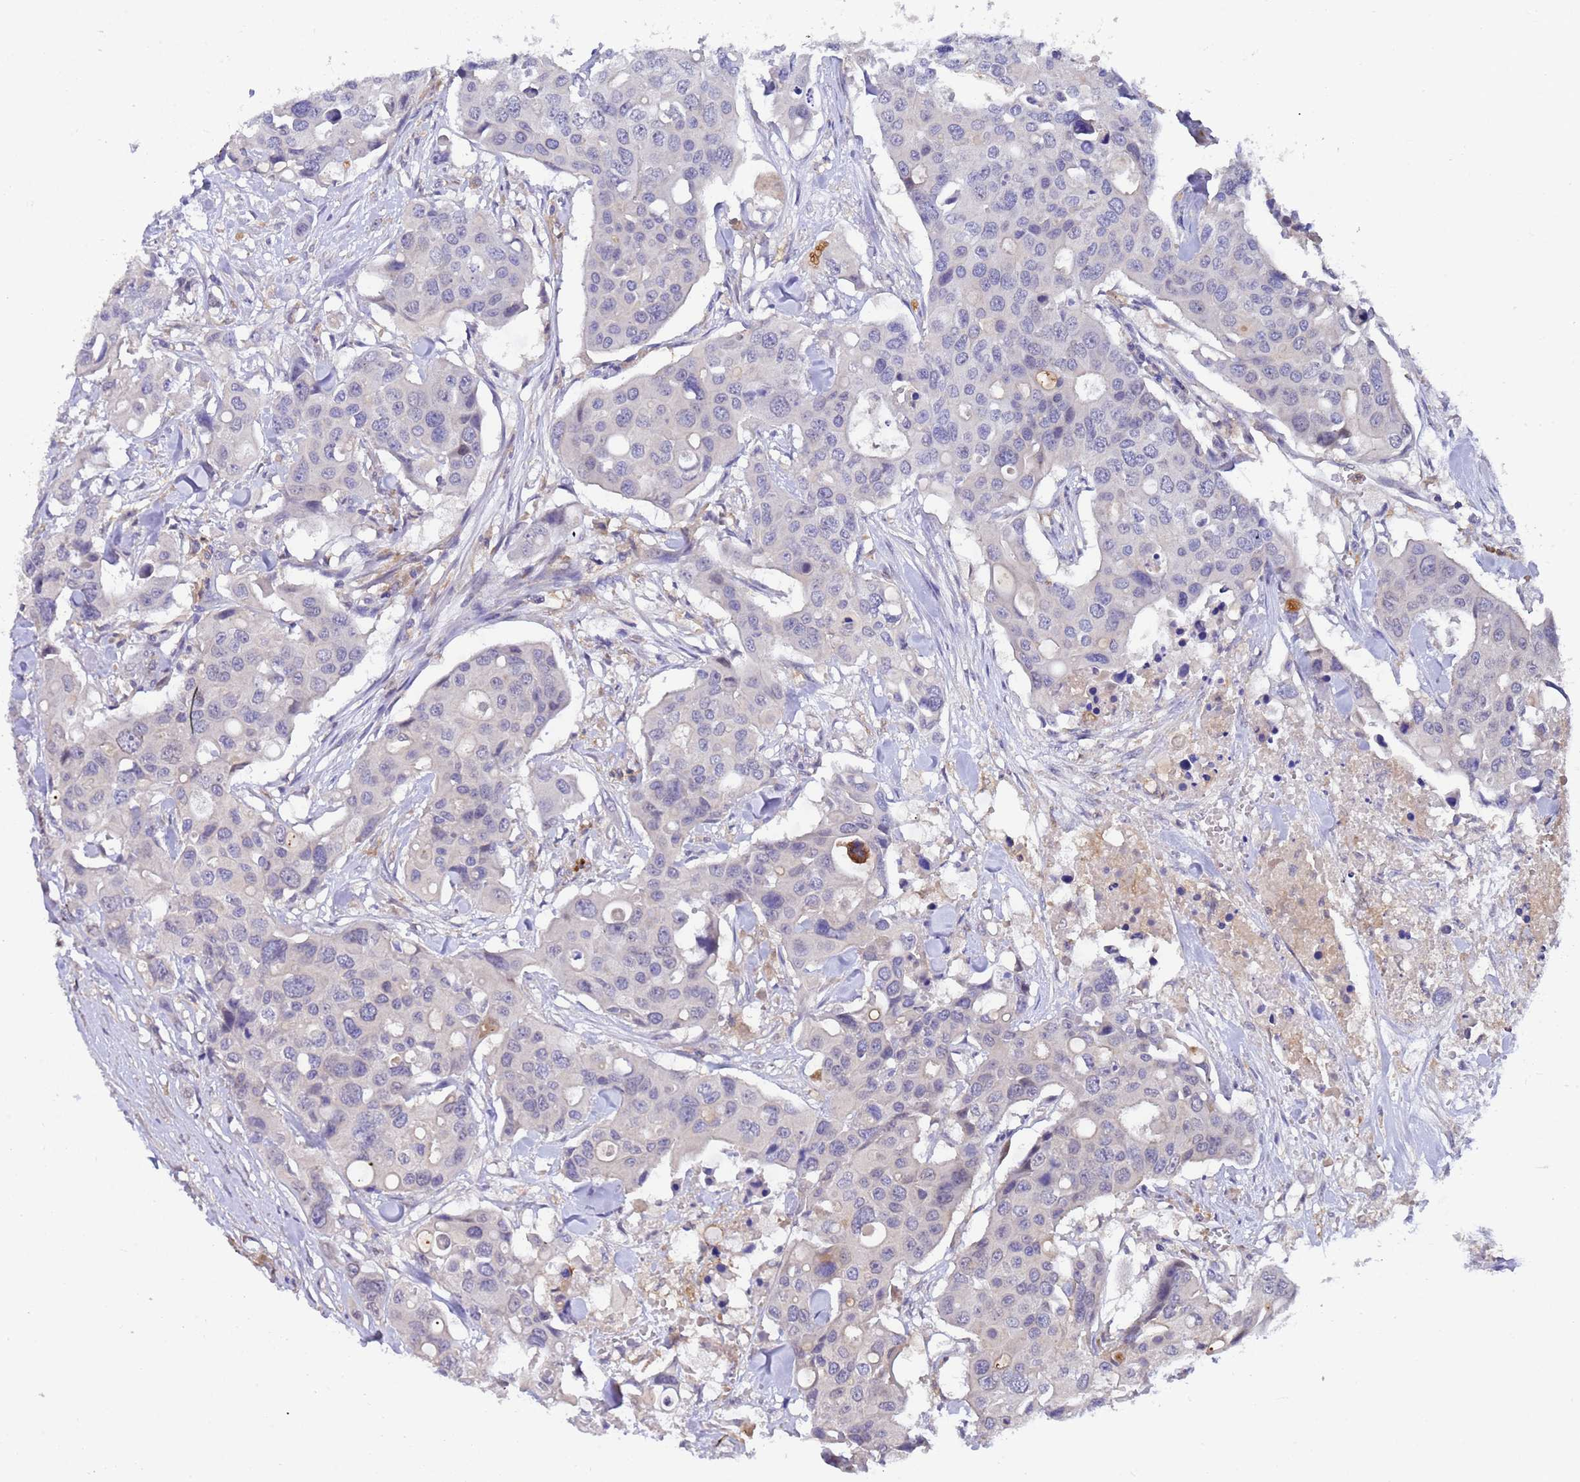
{"staining": {"intensity": "negative", "quantity": "none", "location": "none"}, "tissue": "colorectal cancer", "cell_type": "Tumor cells", "image_type": "cancer", "snomed": [{"axis": "morphology", "description": "Adenocarcinoma, NOS"}, {"axis": "topography", "description": "Colon"}], "caption": "DAB immunohistochemical staining of colorectal adenocarcinoma shows no significant positivity in tumor cells.", "gene": "AMPD3", "patient": {"sex": "male", "age": 77}}